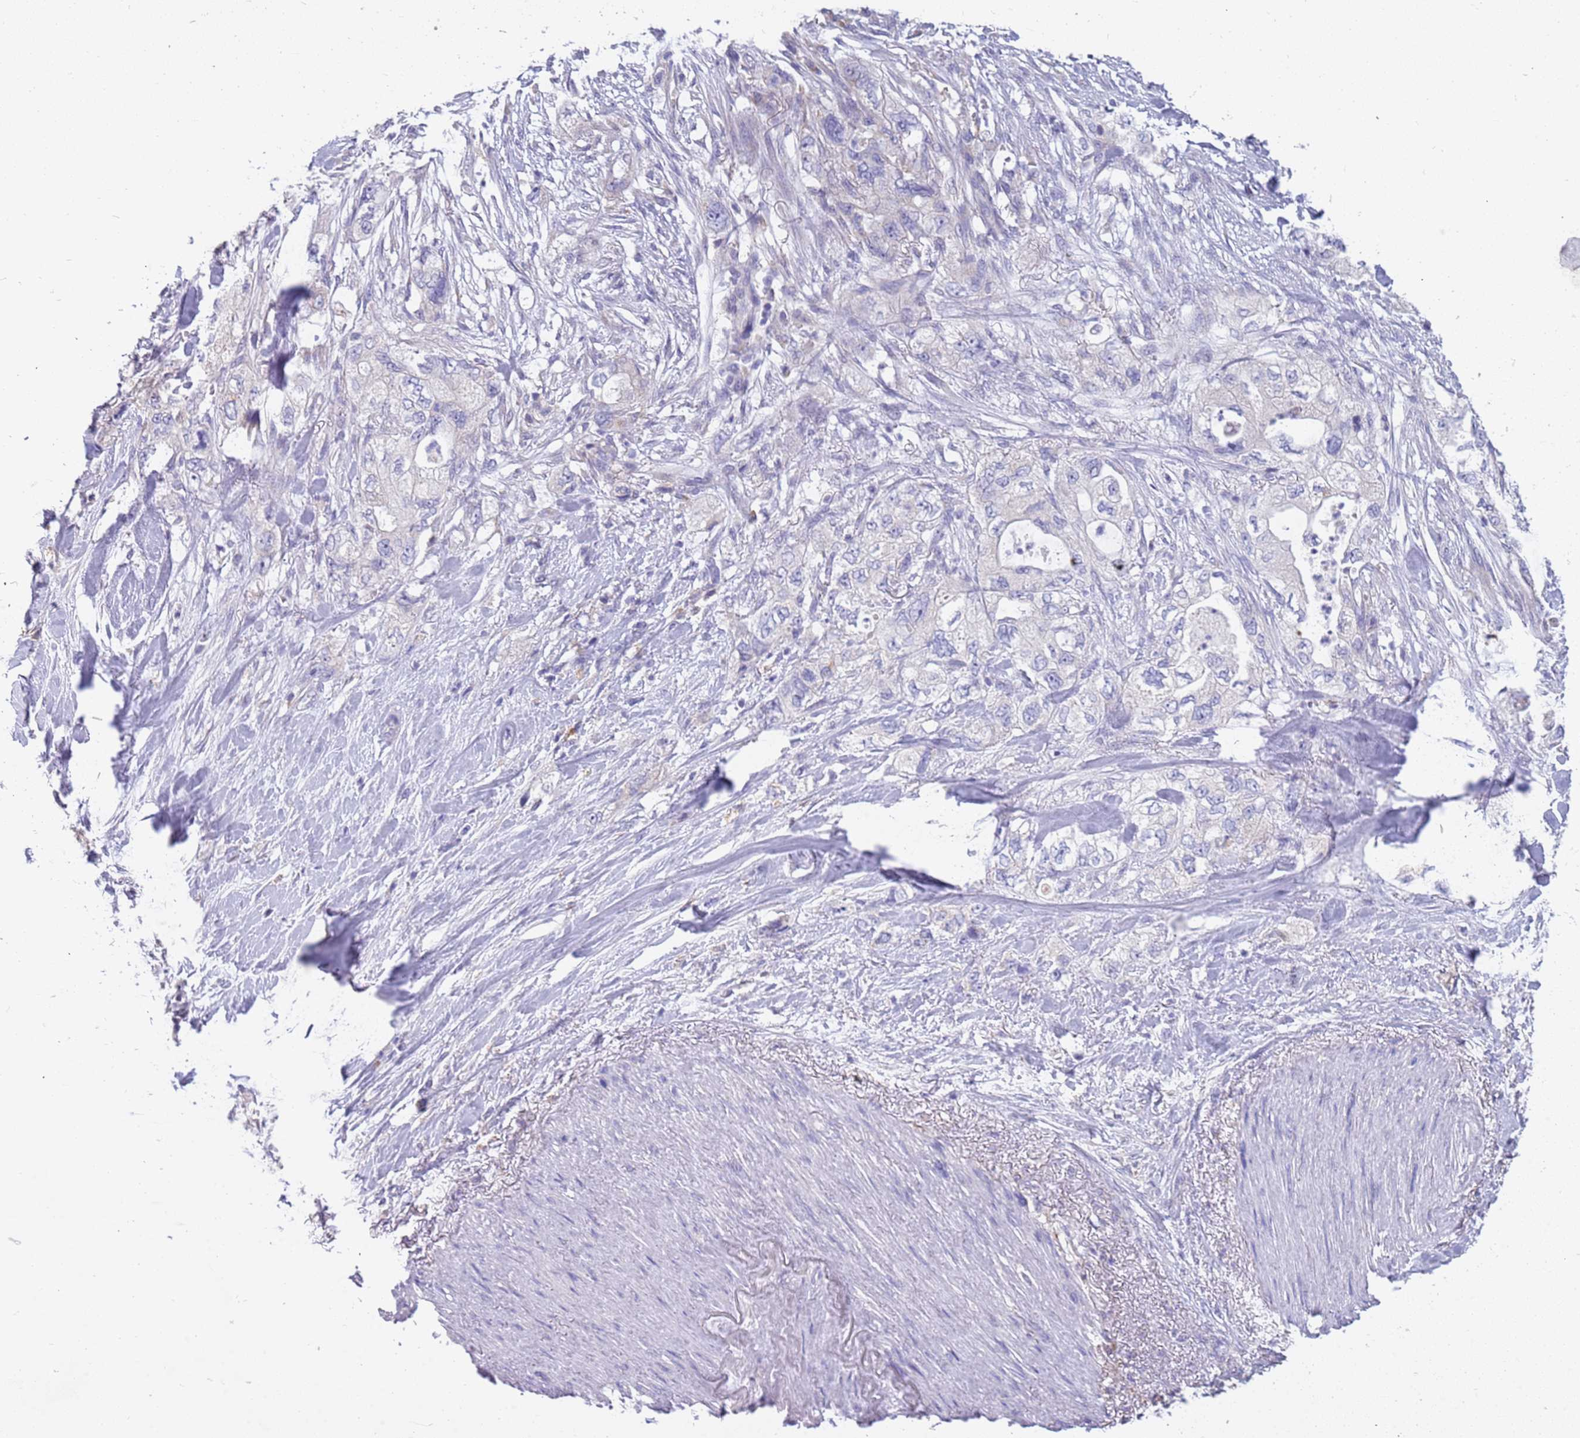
{"staining": {"intensity": "negative", "quantity": "none", "location": "none"}, "tissue": "pancreatic cancer", "cell_type": "Tumor cells", "image_type": "cancer", "snomed": [{"axis": "morphology", "description": "Adenocarcinoma, NOS"}, {"axis": "topography", "description": "Pancreas"}], "caption": "High power microscopy photomicrograph of an IHC photomicrograph of pancreatic adenocarcinoma, revealing no significant expression in tumor cells.", "gene": "RHCG", "patient": {"sex": "female", "age": 73}}